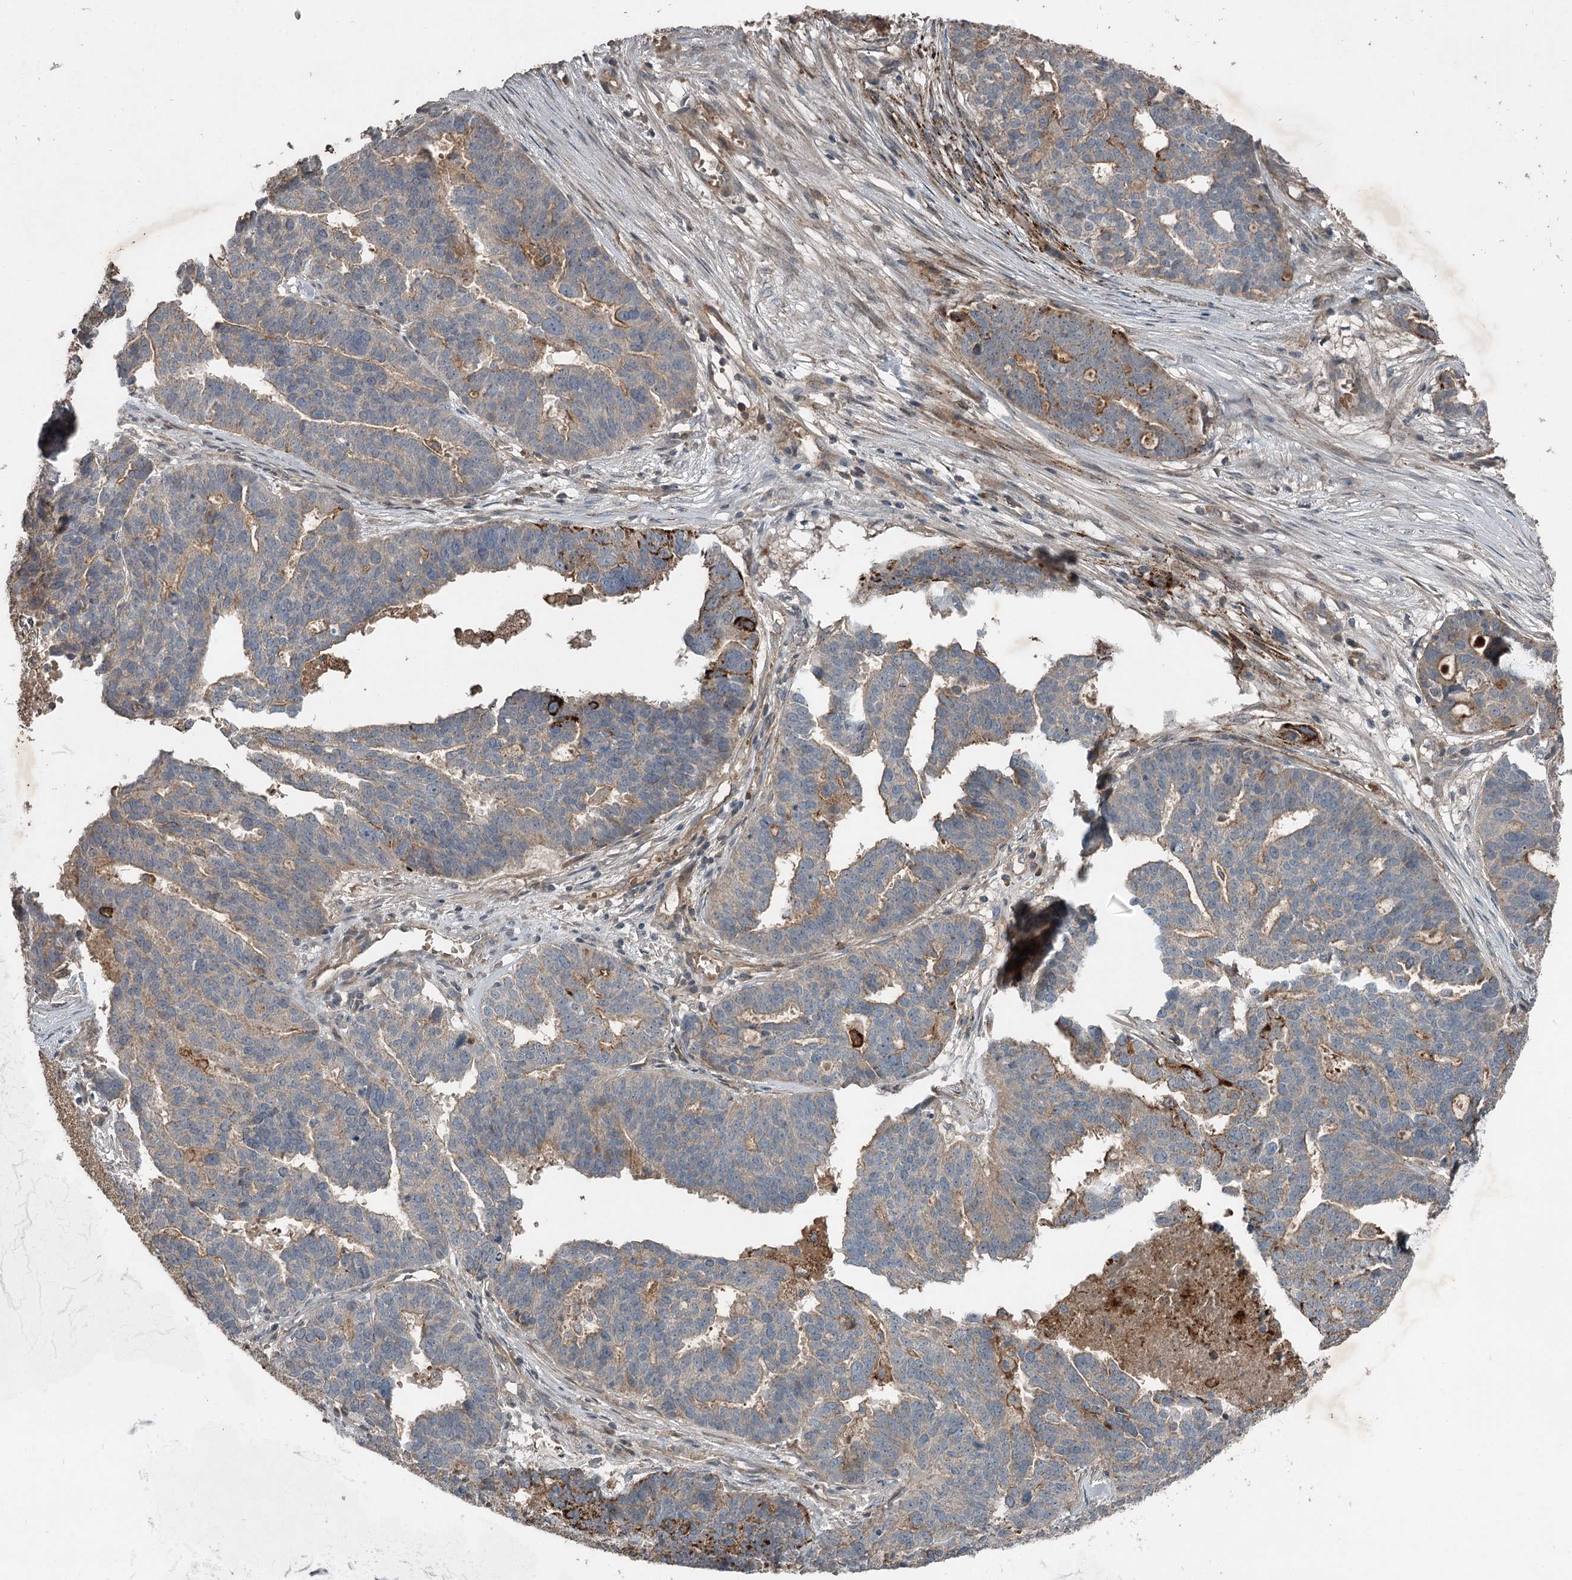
{"staining": {"intensity": "moderate", "quantity": "<25%", "location": "cytoplasmic/membranous"}, "tissue": "ovarian cancer", "cell_type": "Tumor cells", "image_type": "cancer", "snomed": [{"axis": "morphology", "description": "Cystadenocarcinoma, serous, NOS"}, {"axis": "topography", "description": "Ovary"}], "caption": "Ovarian cancer (serous cystadenocarcinoma) tissue displays moderate cytoplasmic/membranous staining in about <25% of tumor cells, visualized by immunohistochemistry.", "gene": "SLC39A8", "patient": {"sex": "female", "age": 59}}